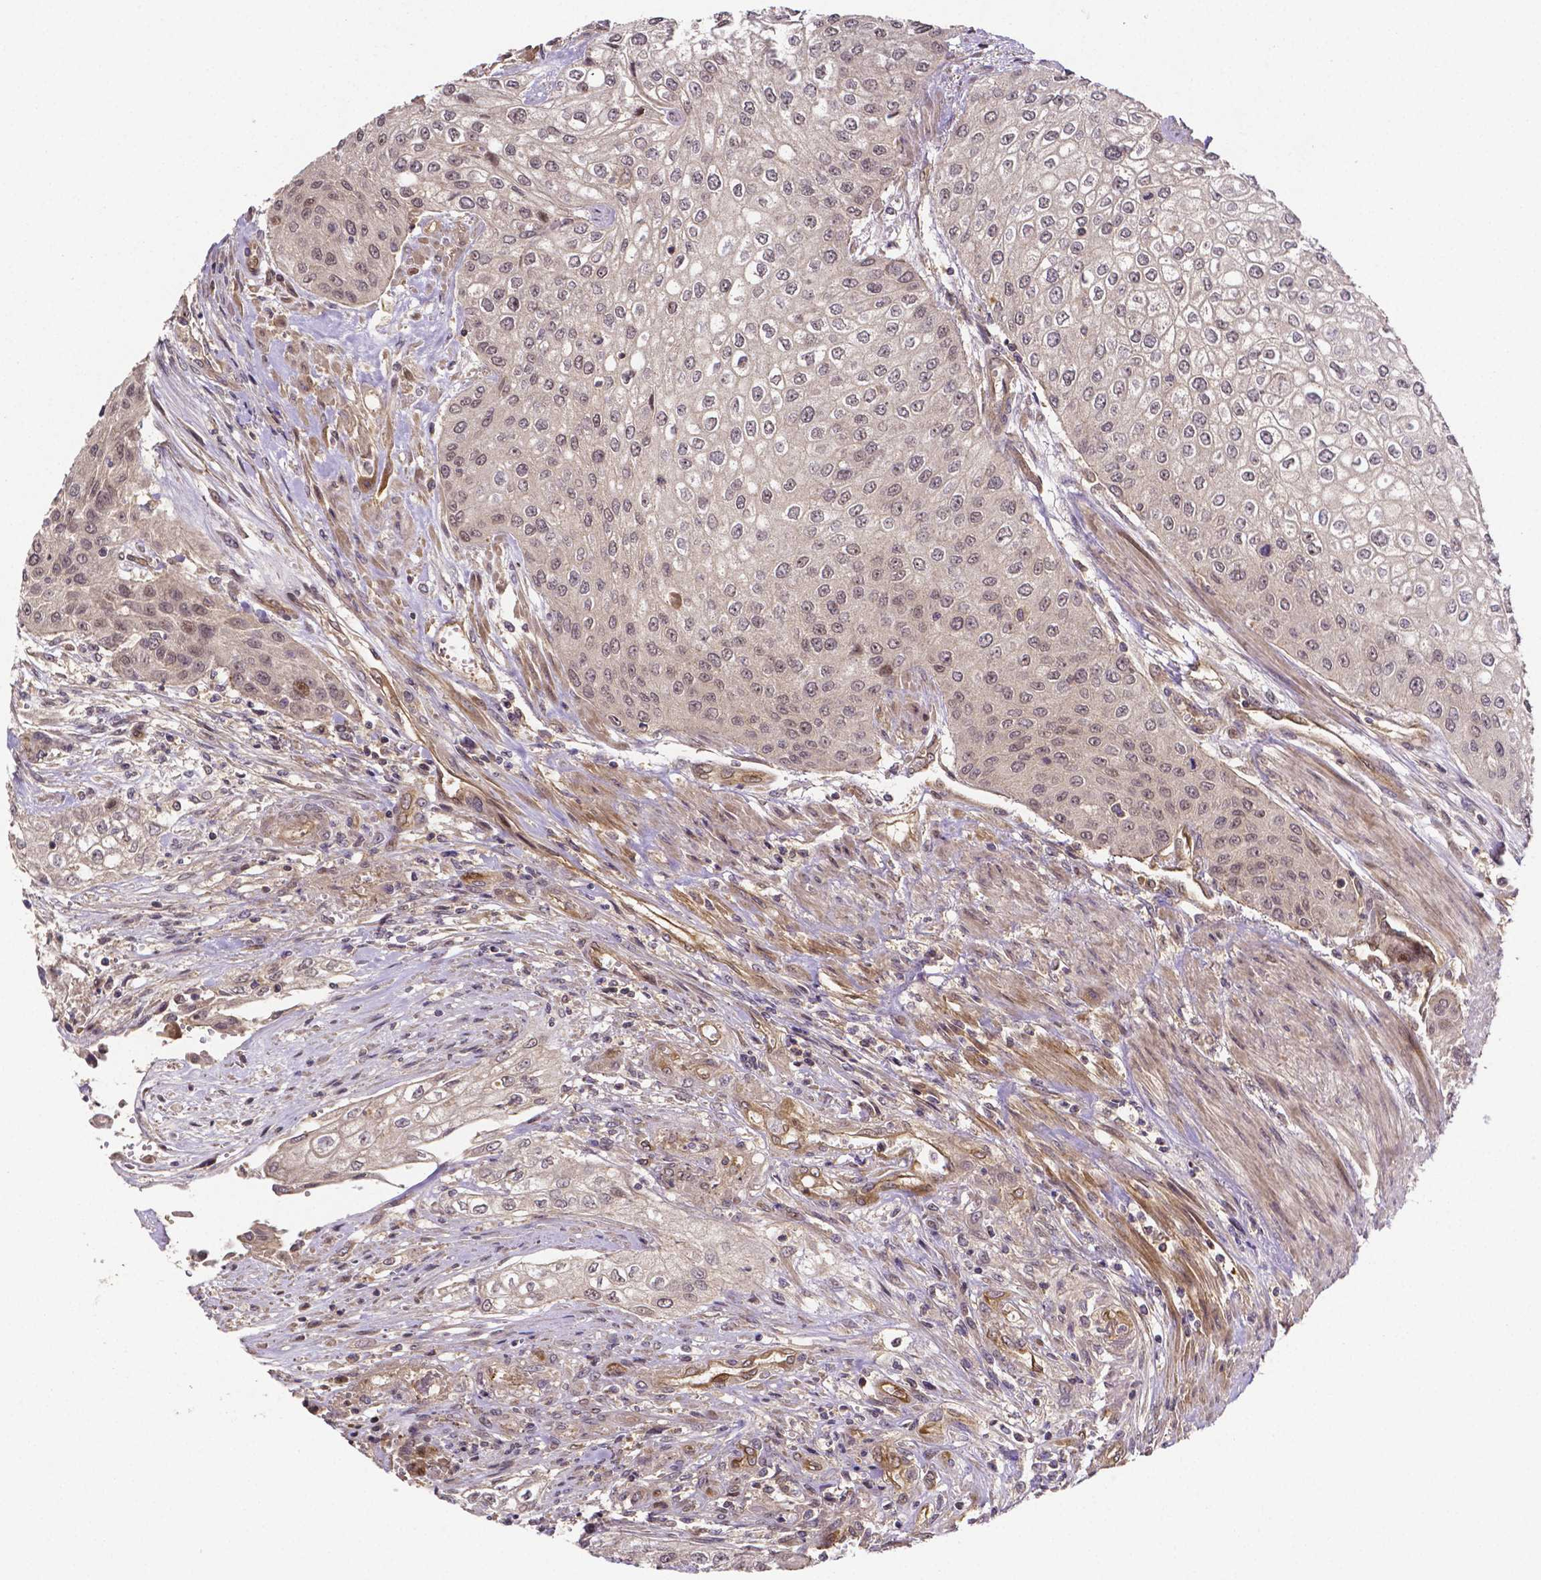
{"staining": {"intensity": "weak", "quantity": "<25%", "location": "nuclear"}, "tissue": "urothelial cancer", "cell_type": "Tumor cells", "image_type": "cancer", "snomed": [{"axis": "morphology", "description": "Urothelial carcinoma, High grade"}, {"axis": "topography", "description": "Urinary bladder"}], "caption": "A histopathology image of human urothelial cancer is negative for staining in tumor cells.", "gene": "RNF123", "patient": {"sex": "male", "age": 62}}